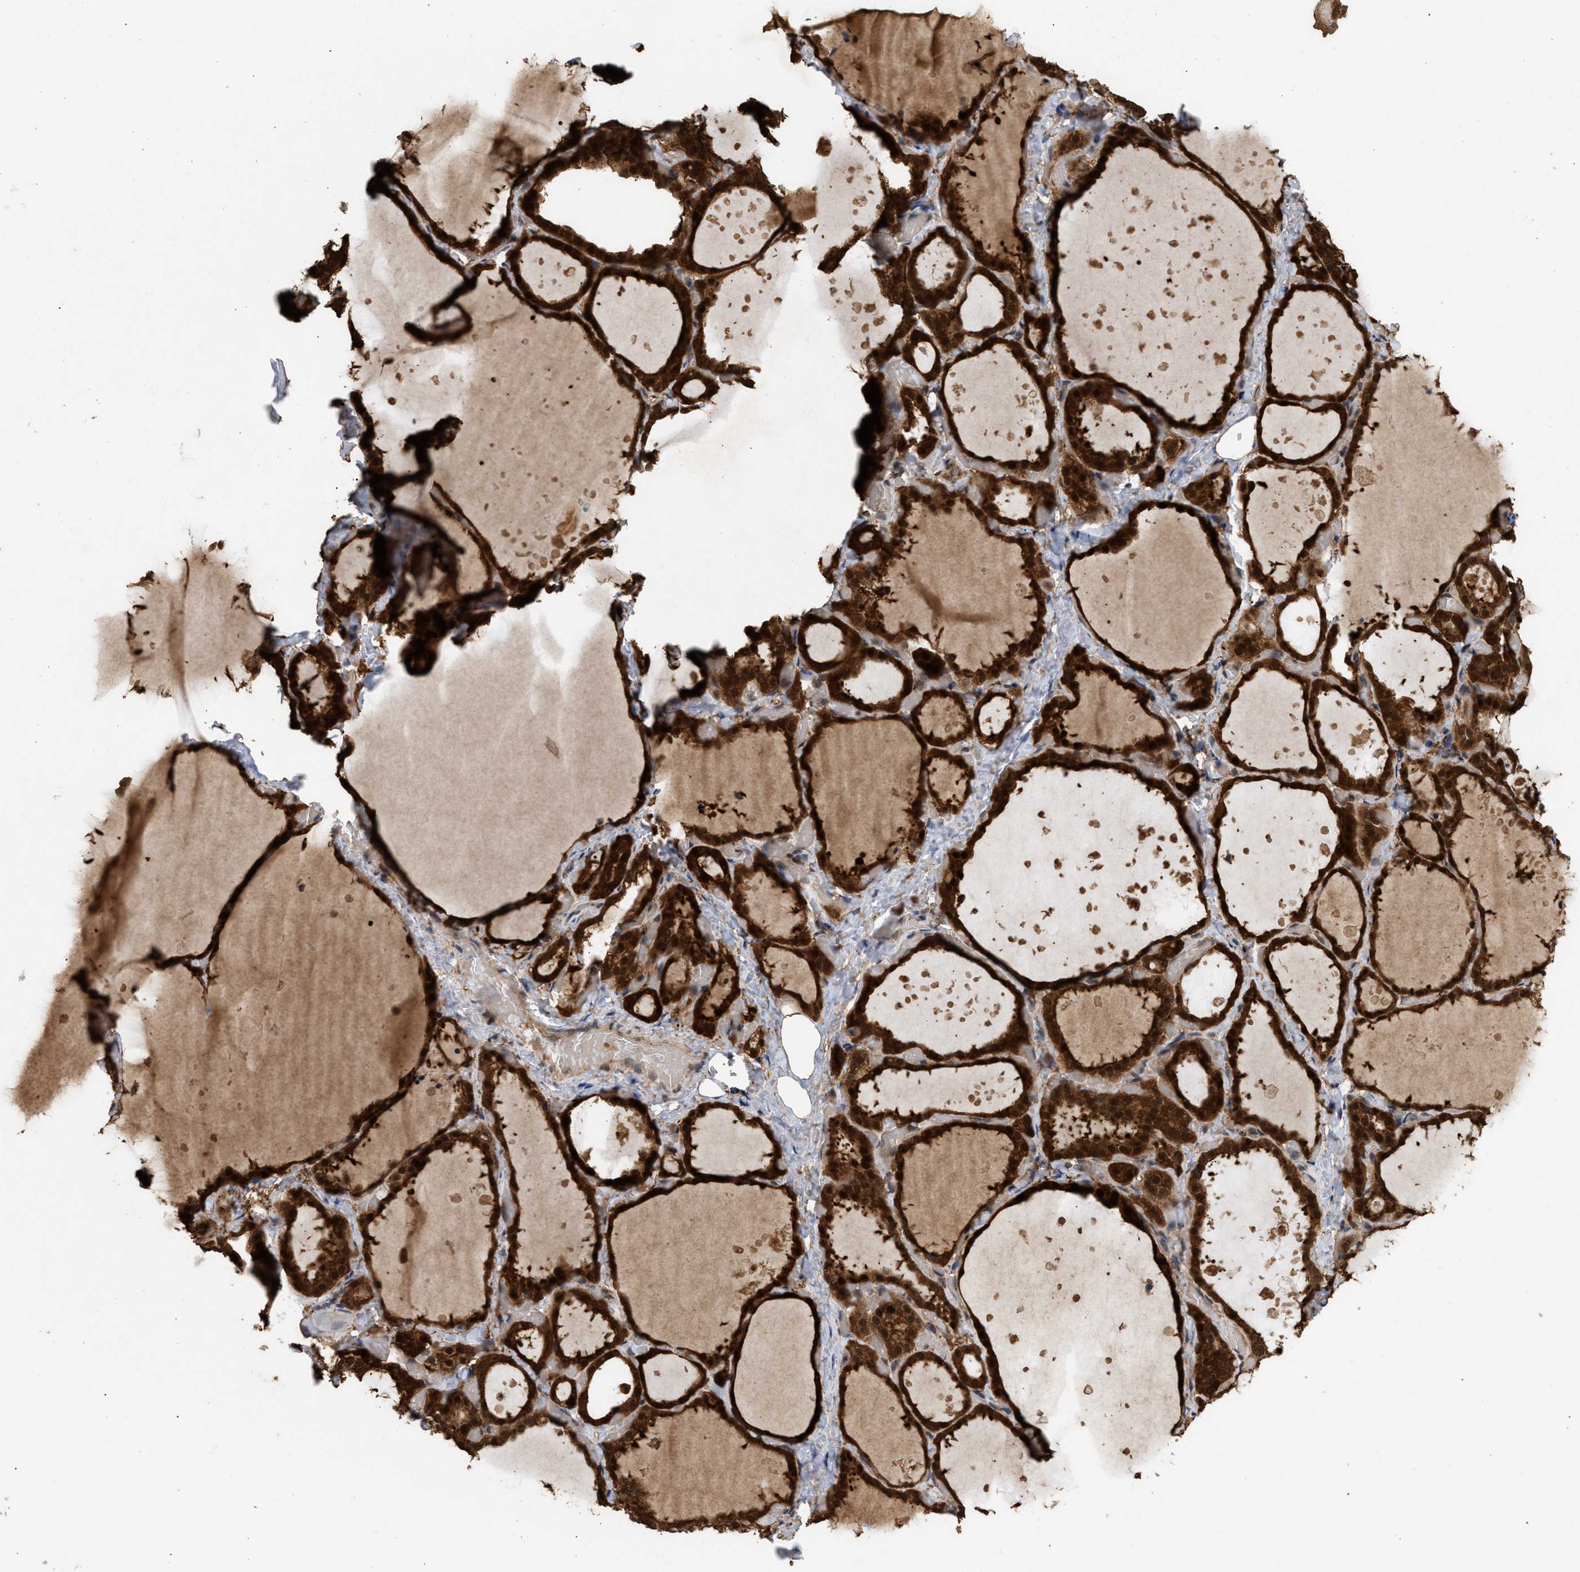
{"staining": {"intensity": "strong", "quantity": ">75%", "location": "cytoplasmic/membranous,nuclear"}, "tissue": "thyroid gland", "cell_type": "Glandular cells", "image_type": "normal", "snomed": [{"axis": "morphology", "description": "Normal tissue, NOS"}, {"axis": "topography", "description": "Thyroid gland"}], "caption": "Thyroid gland stained with DAB IHC reveals high levels of strong cytoplasmic/membranous,nuclear expression in approximately >75% of glandular cells. (DAB = brown stain, brightfield microscopy at high magnification).", "gene": "FITM1", "patient": {"sex": "female", "age": 44}}